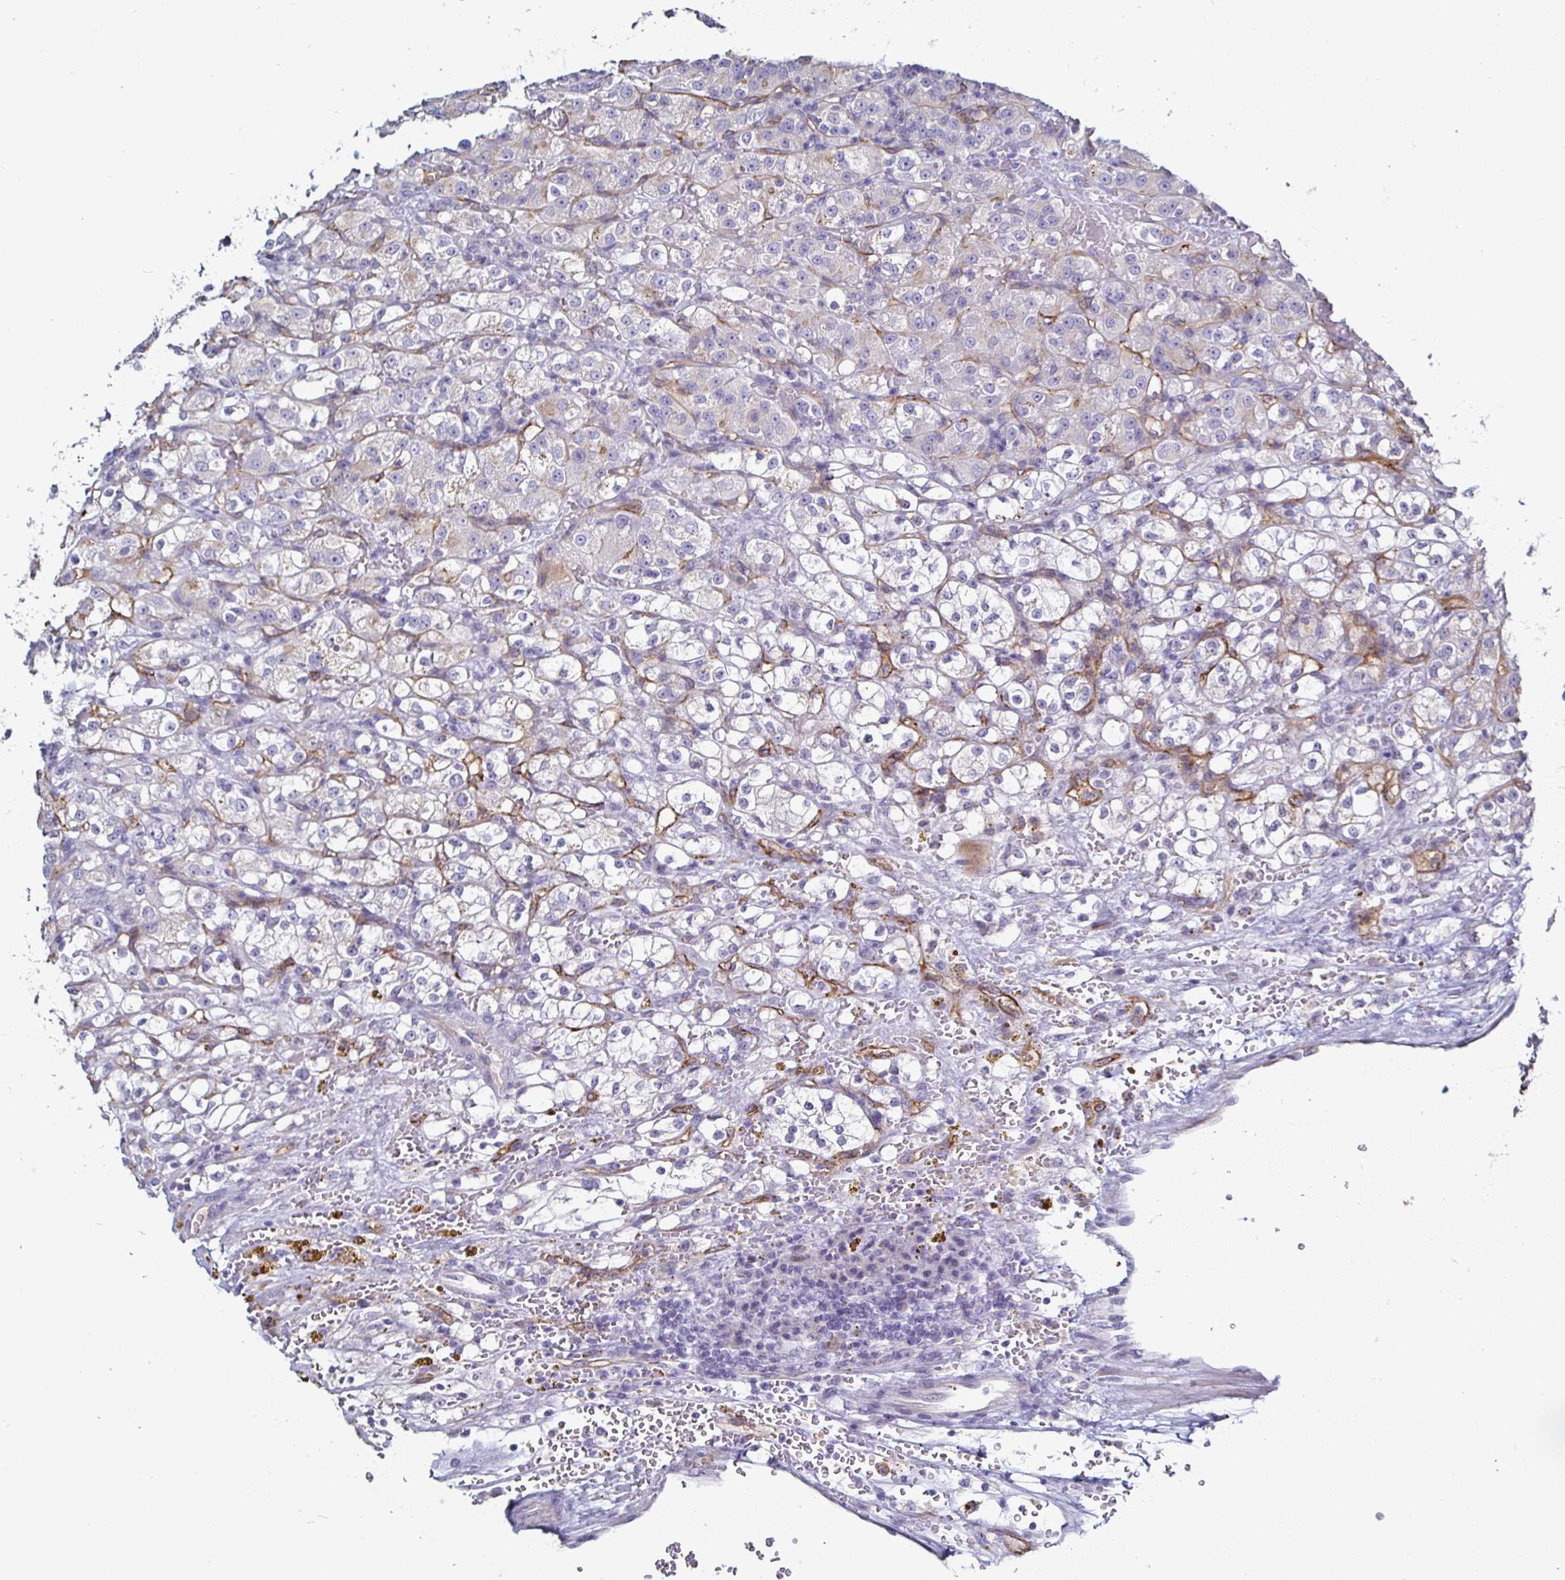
{"staining": {"intensity": "negative", "quantity": "none", "location": "none"}, "tissue": "renal cancer", "cell_type": "Tumor cells", "image_type": "cancer", "snomed": [{"axis": "morphology", "description": "Normal tissue, NOS"}, {"axis": "morphology", "description": "Adenocarcinoma, NOS"}, {"axis": "topography", "description": "Kidney"}], "caption": "Adenocarcinoma (renal) was stained to show a protein in brown. There is no significant staining in tumor cells.", "gene": "ACSBG2", "patient": {"sex": "male", "age": 61}}